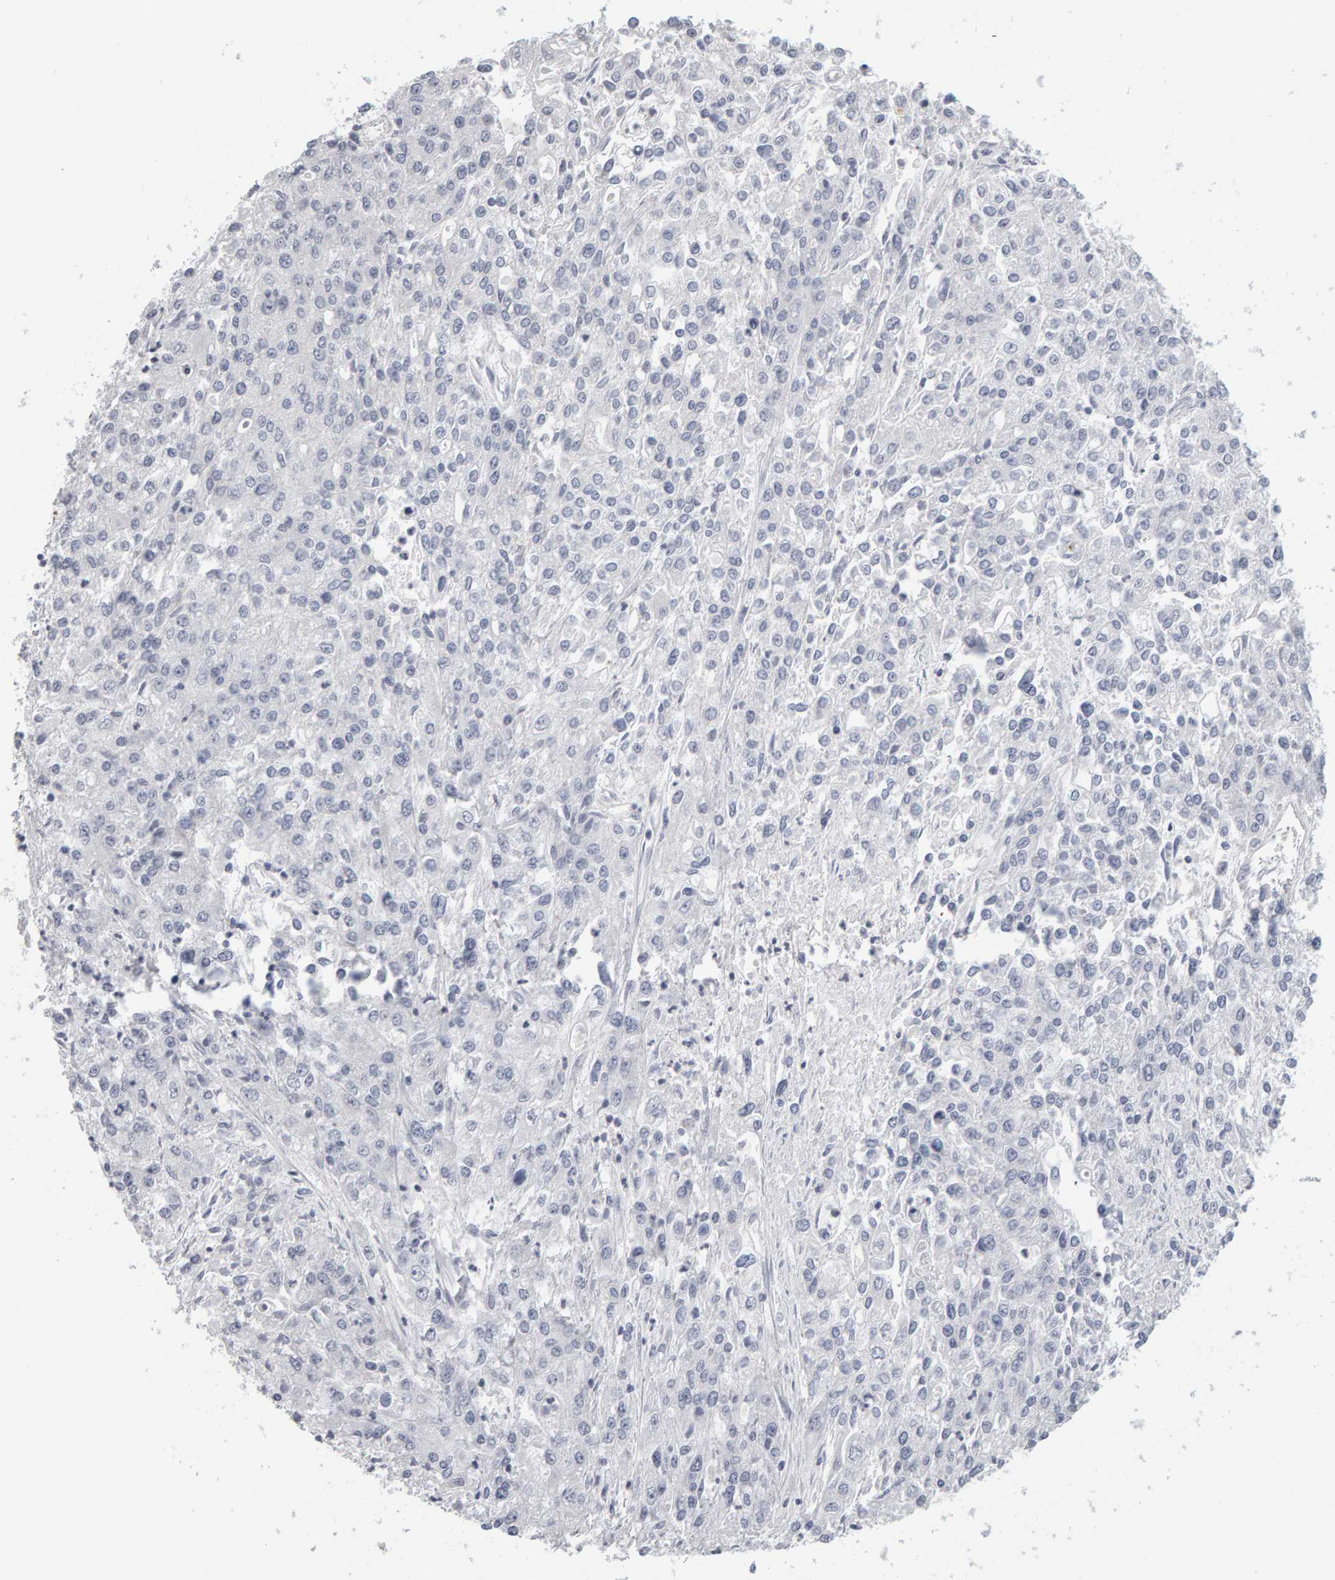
{"staining": {"intensity": "negative", "quantity": "none", "location": "none"}, "tissue": "endometrial cancer", "cell_type": "Tumor cells", "image_type": "cancer", "snomed": [{"axis": "morphology", "description": "Adenocarcinoma, NOS"}, {"axis": "topography", "description": "Endometrium"}], "caption": "DAB (3,3'-diaminobenzidine) immunohistochemical staining of human endometrial cancer demonstrates no significant positivity in tumor cells.", "gene": "MSRA", "patient": {"sex": "female", "age": 49}}